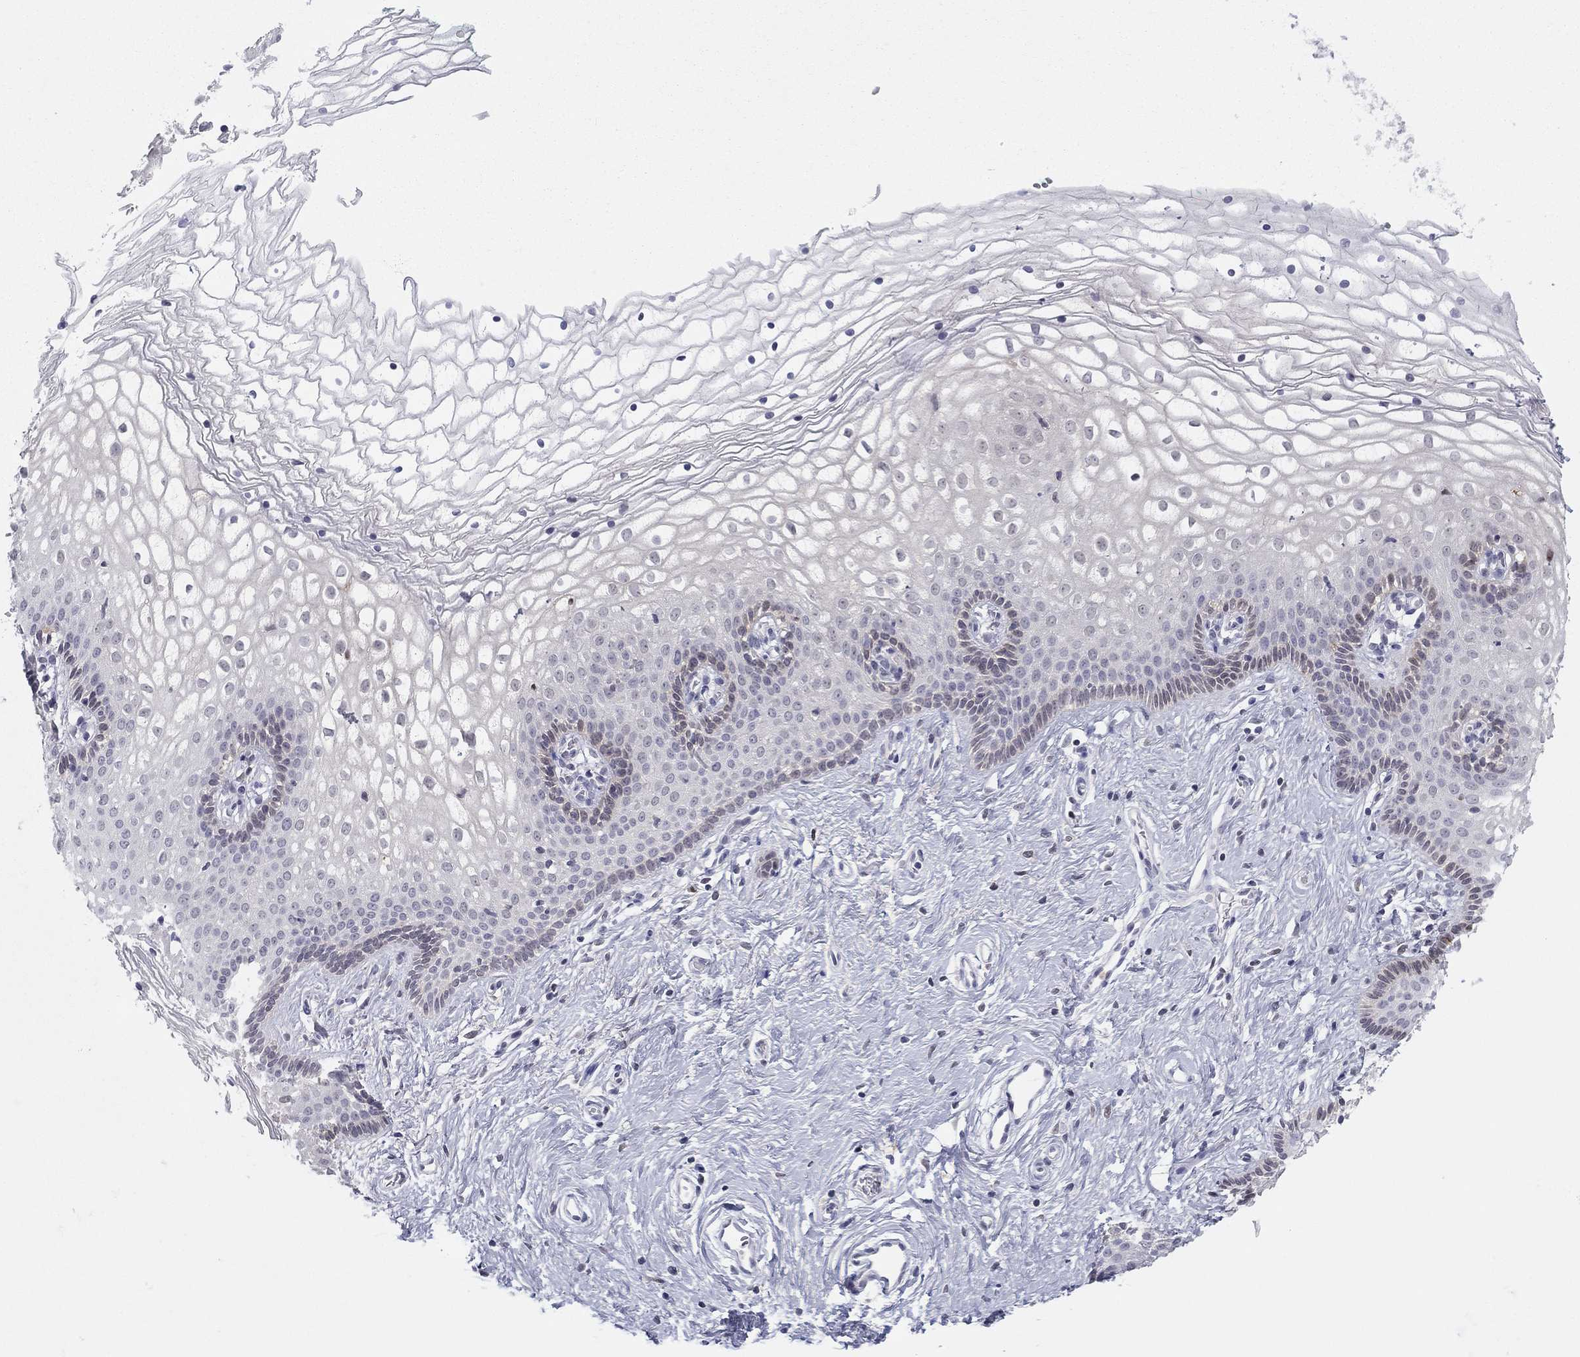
{"staining": {"intensity": "negative", "quantity": "none", "location": "none"}, "tissue": "vagina", "cell_type": "Squamous epithelial cells", "image_type": "normal", "snomed": [{"axis": "morphology", "description": "Normal tissue, NOS"}, {"axis": "topography", "description": "Vagina"}], "caption": "DAB immunohistochemical staining of benign vagina shows no significant positivity in squamous epithelial cells.", "gene": "PDXK", "patient": {"sex": "female", "age": 36}}